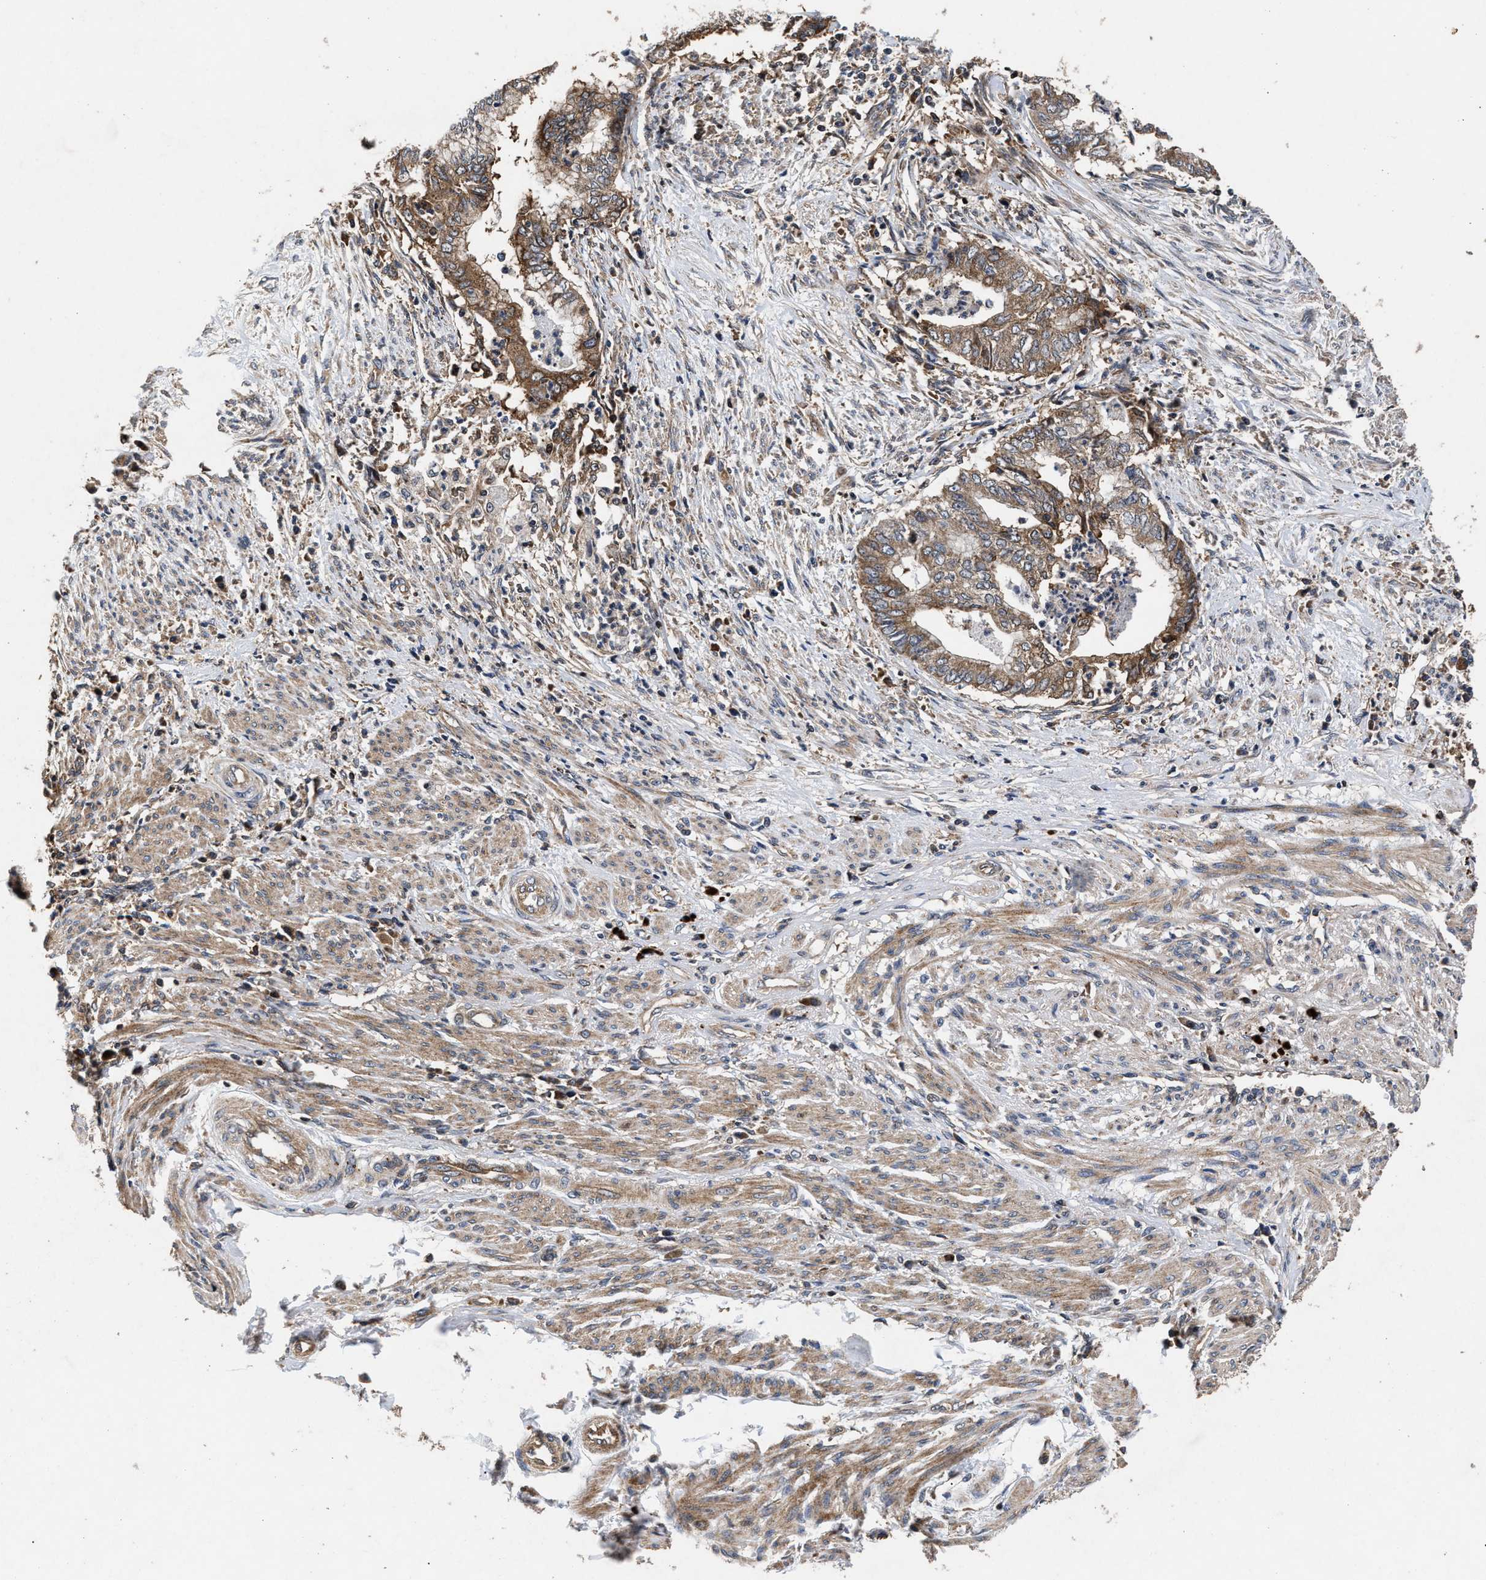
{"staining": {"intensity": "moderate", "quantity": ">75%", "location": "cytoplasmic/membranous"}, "tissue": "endometrial cancer", "cell_type": "Tumor cells", "image_type": "cancer", "snomed": [{"axis": "morphology", "description": "Necrosis, NOS"}, {"axis": "morphology", "description": "Adenocarcinoma, NOS"}, {"axis": "topography", "description": "Endometrium"}], "caption": "DAB (3,3'-diaminobenzidine) immunohistochemical staining of endometrial cancer (adenocarcinoma) displays moderate cytoplasmic/membranous protein expression in about >75% of tumor cells.", "gene": "NFKB2", "patient": {"sex": "female", "age": 79}}